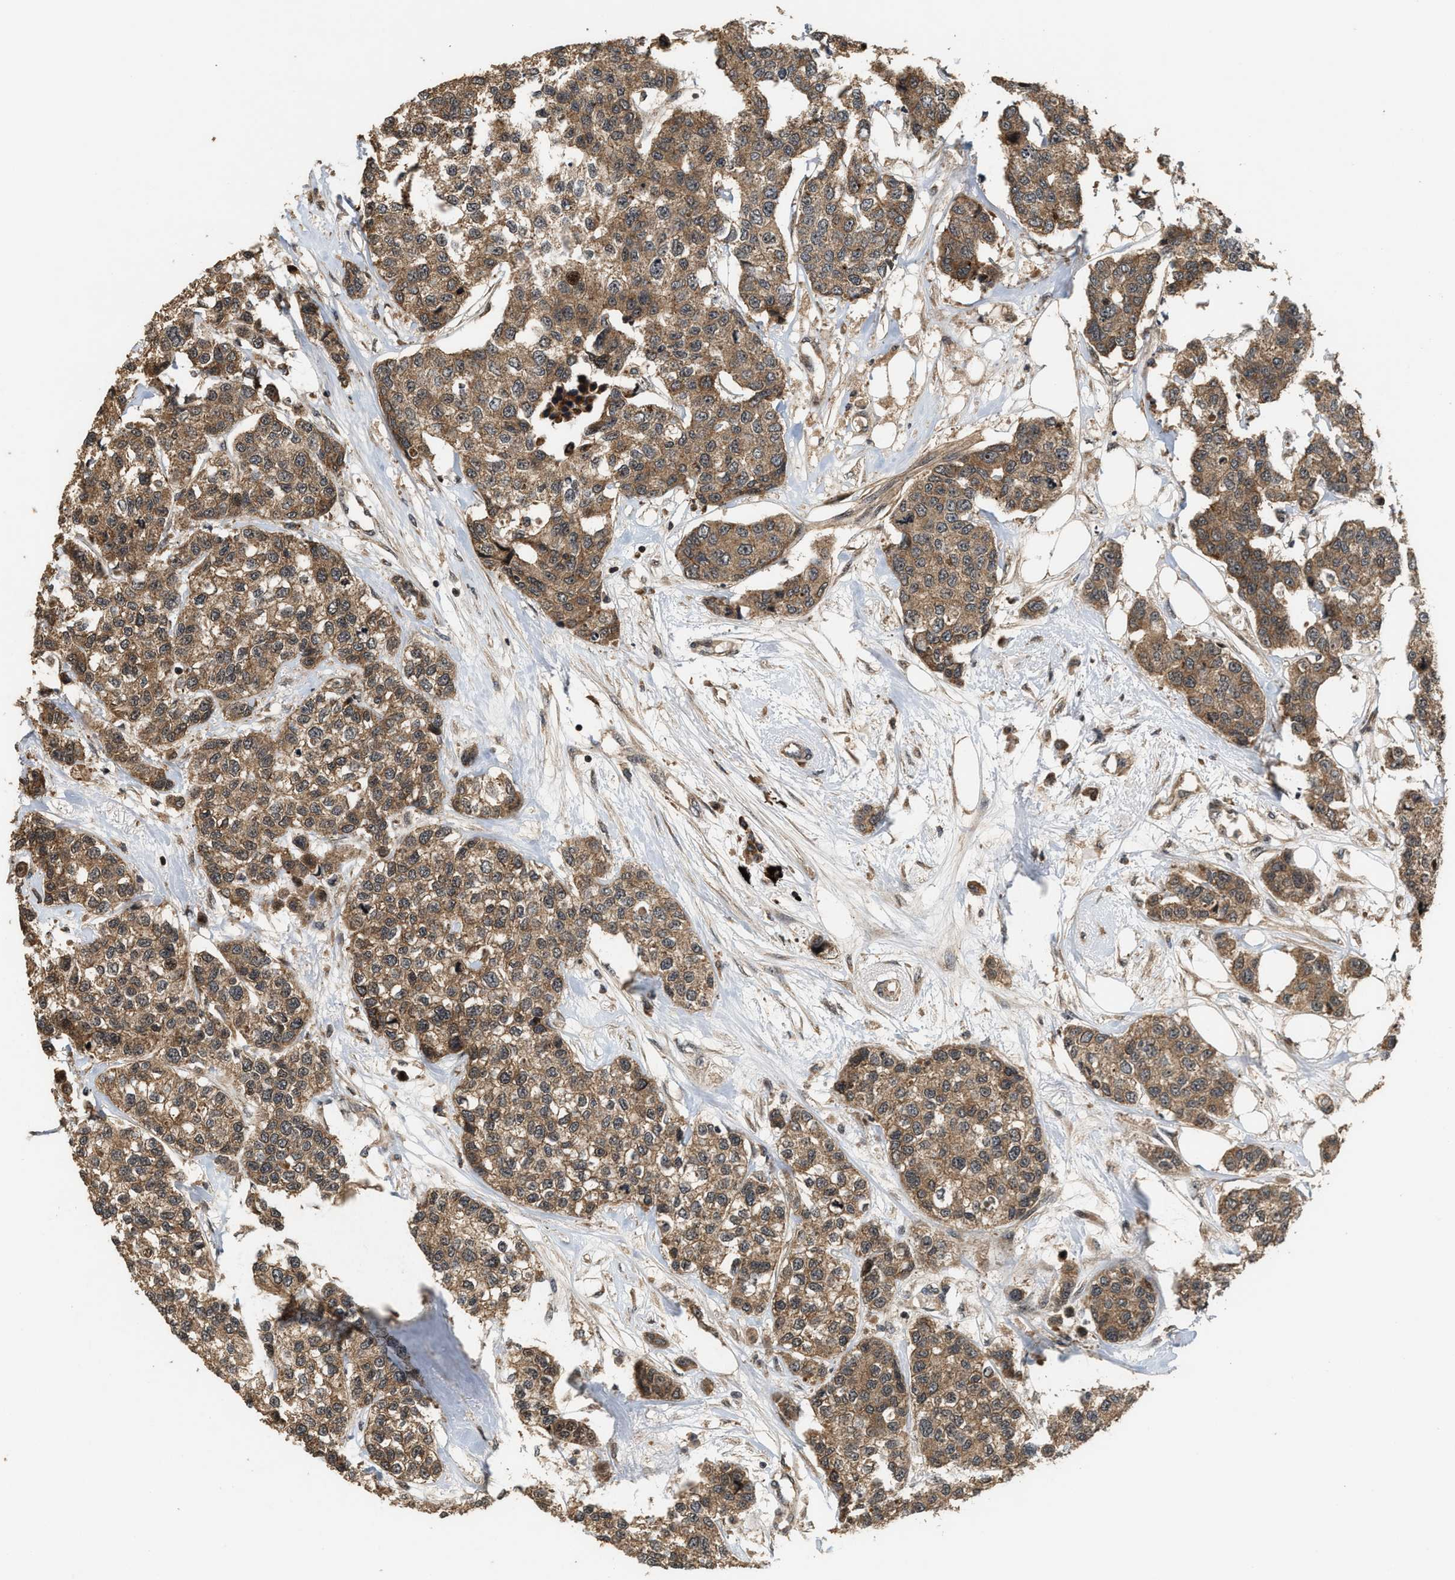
{"staining": {"intensity": "moderate", "quantity": ">75%", "location": "cytoplasmic/membranous"}, "tissue": "breast cancer", "cell_type": "Tumor cells", "image_type": "cancer", "snomed": [{"axis": "morphology", "description": "Duct carcinoma"}, {"axis": "topography", "description": "Breast"}], "caption": "Brown immunohistochemical staining in invasive ductal carcinoma (breast) displays moderate cytoplasmic/membranous staining in about >75% of tumor cells. (Brightfield microscopy of DAB IHC at high magnification).", "gene": "ELP2", "patient": {"sex": "female", "age": 51}}